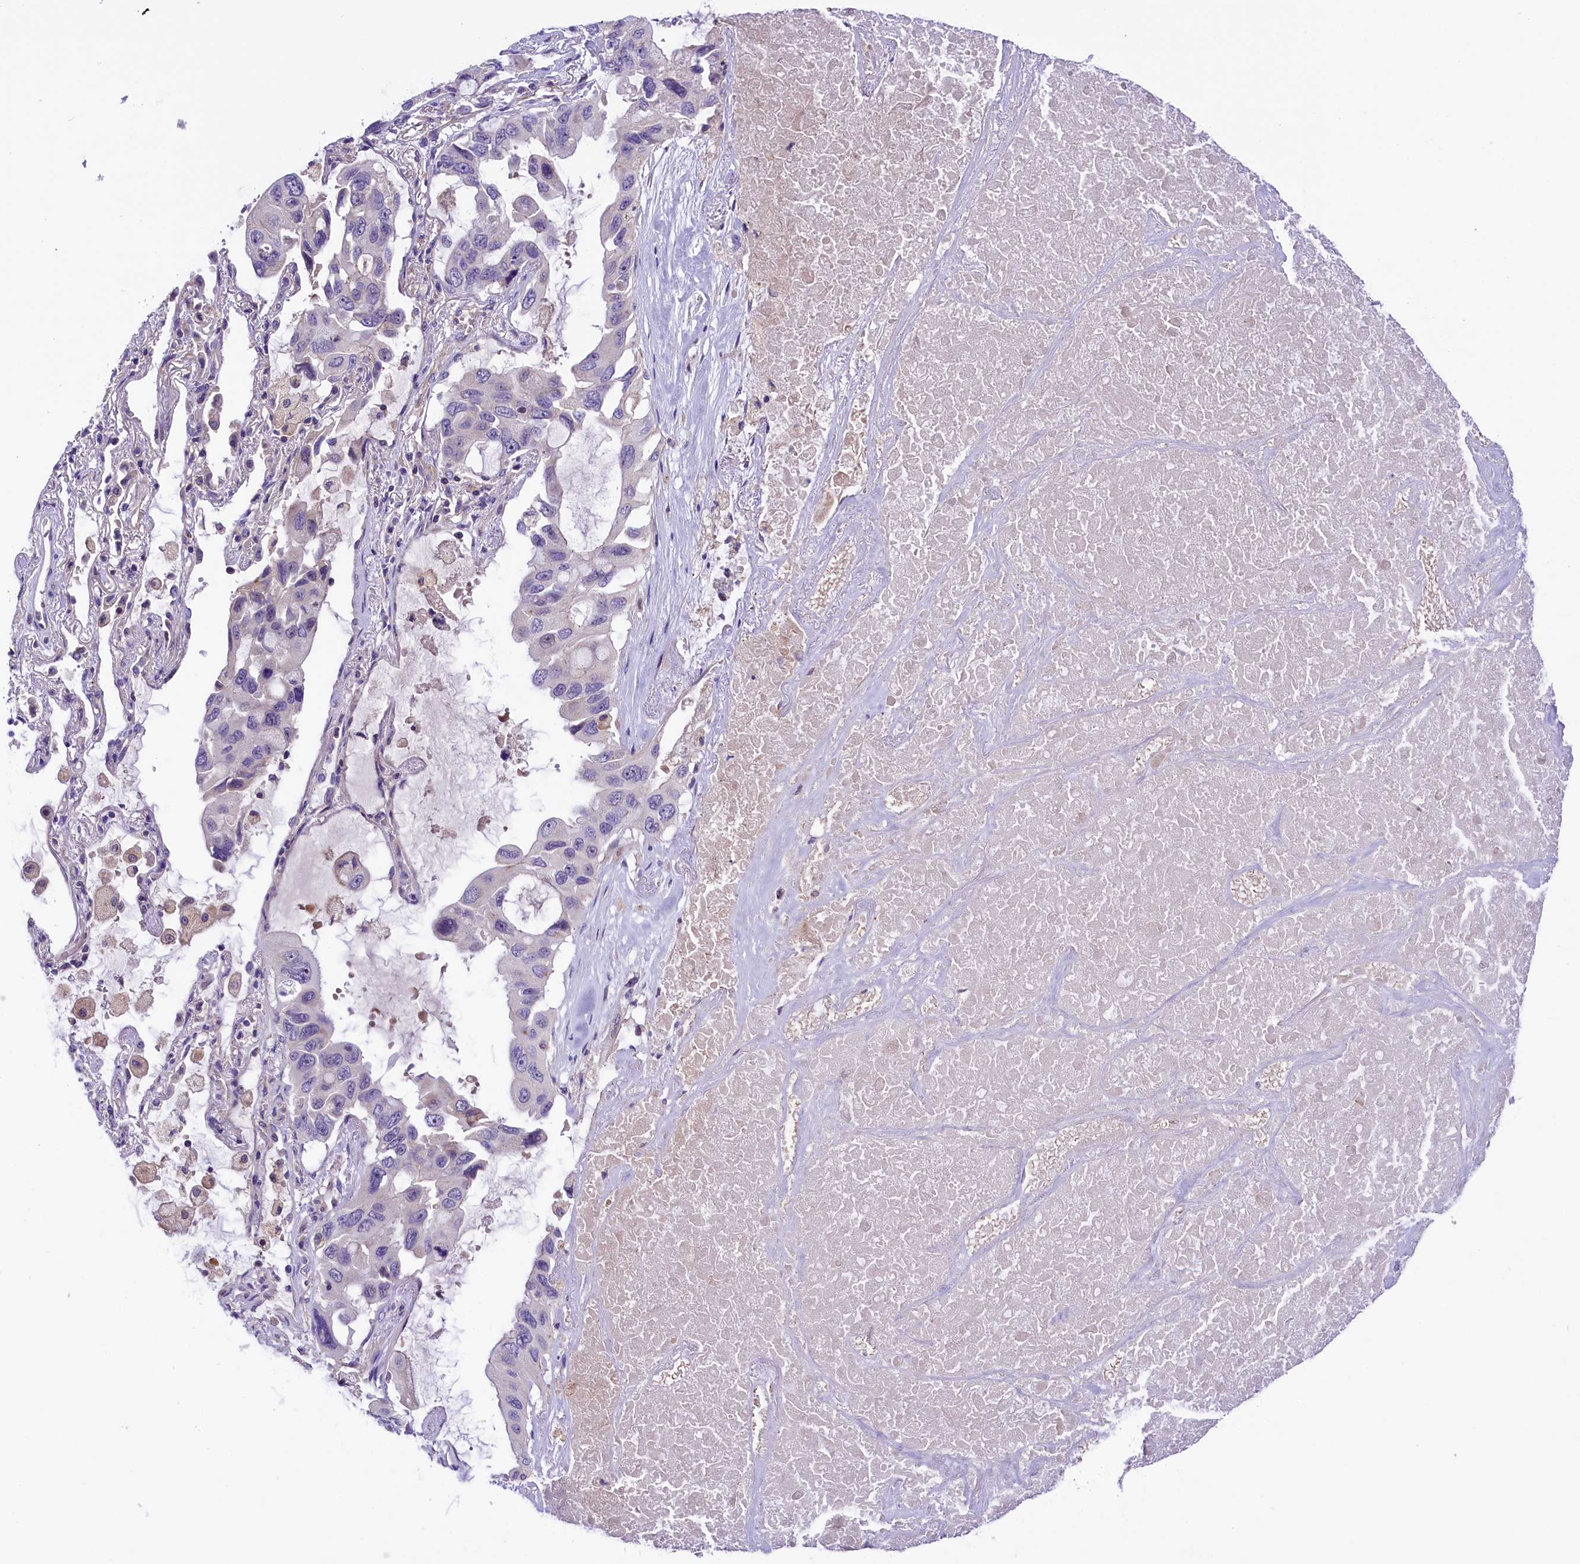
{"staining": {"intensity": "negative", "quantity": "none", "location": "none"}, "tissue": "lung cancer", "cell_type": "Tumor cells", "image_type": "cancer", "snomed": [{"axis": "morphology", "description": "Squamous cell carcinoma, NOS"}, {"axis": "topography", "description": "Lung"}], "caption": "Protein analysis of lung squamous cell carcinoma reveals no significant positivity in tumor cells. (Brightfield microscopy of DAB immunohistochemistry (IHC) at high magnification).", "gene": "CCDC32", "patient": {"sex": "female", "age": 73}}